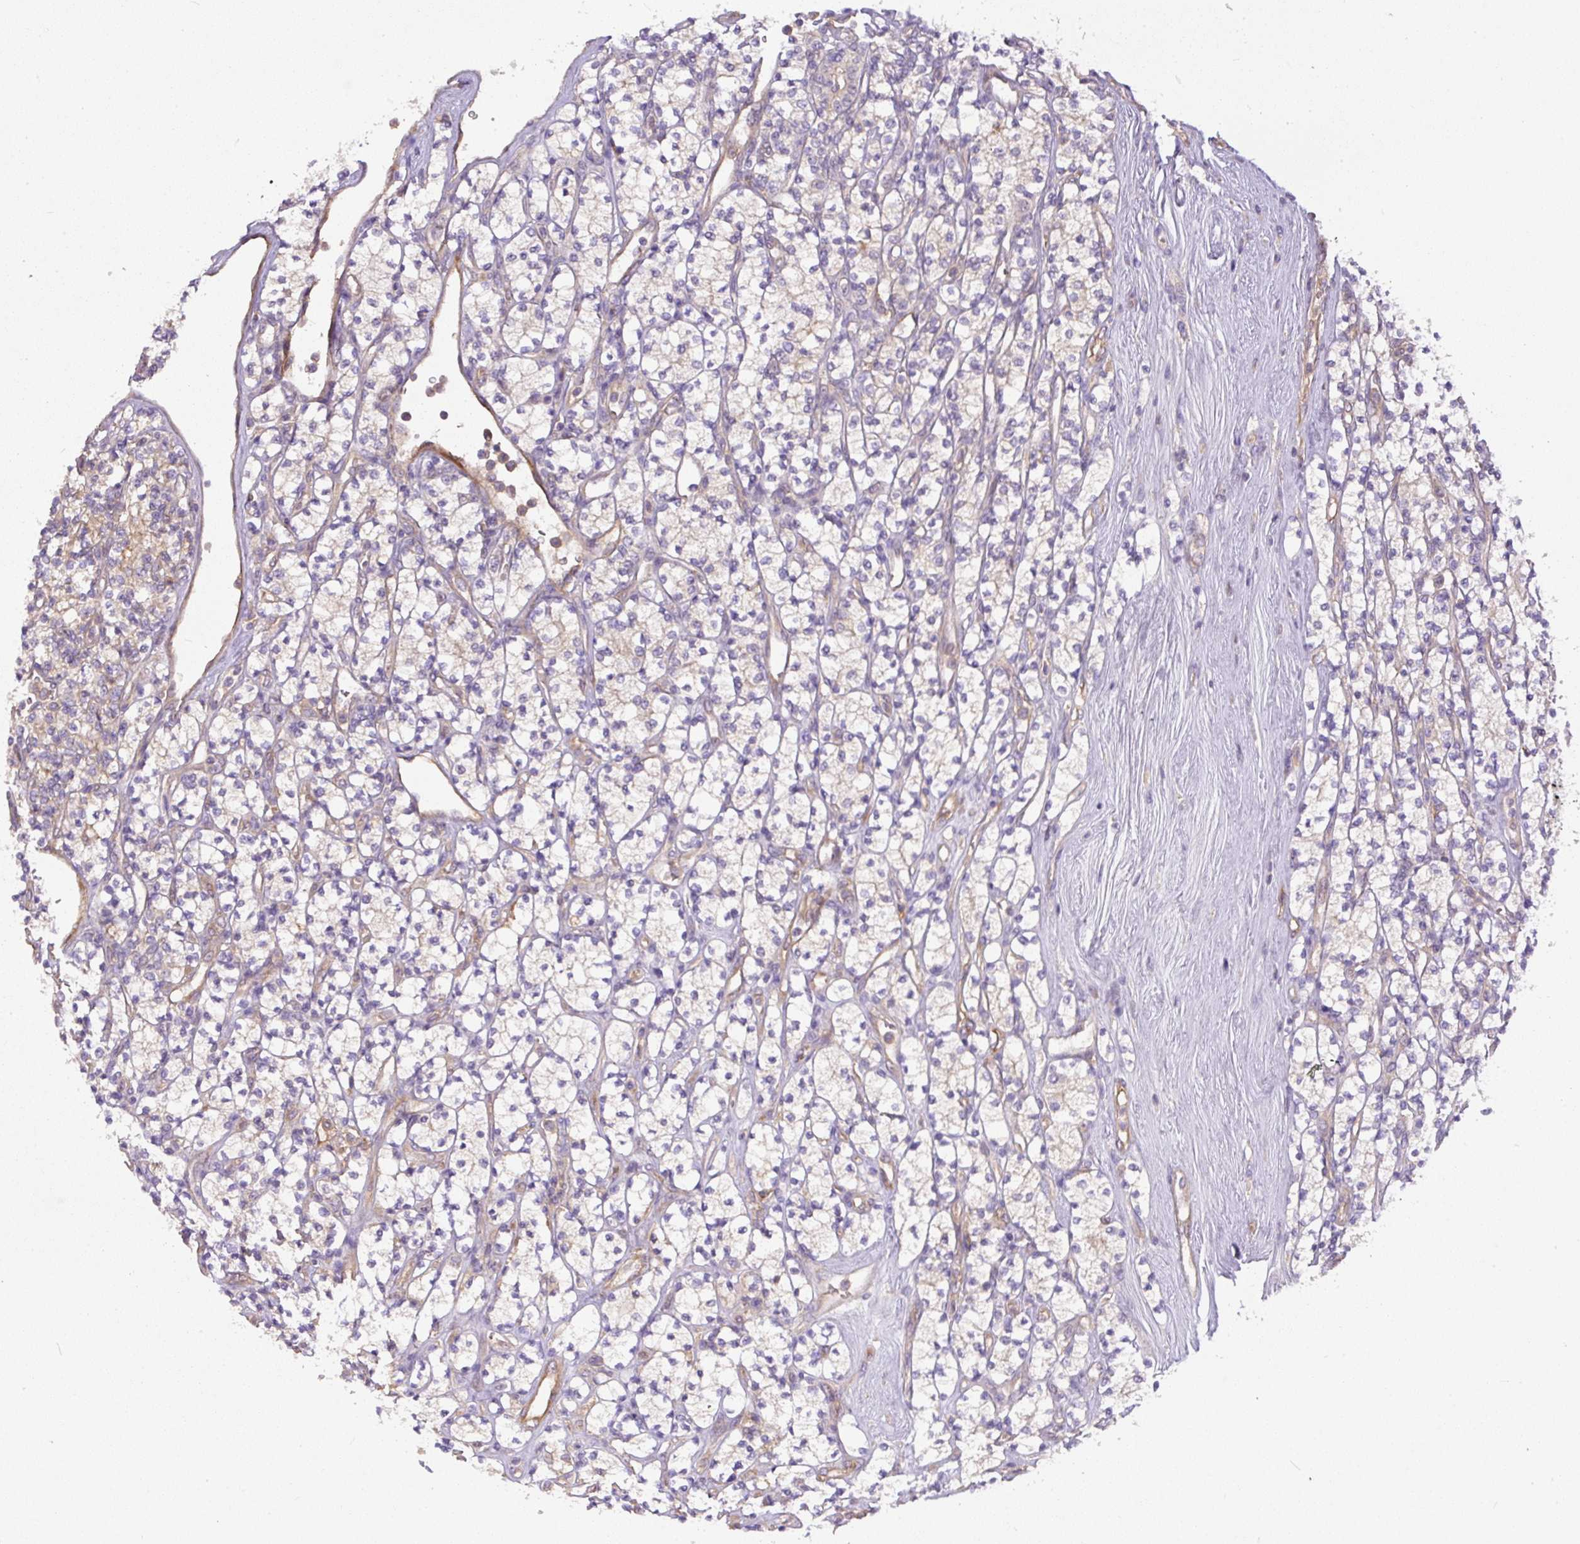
{"staining": {"intensity": "weak", "quantity": "<25%", "location": "cytoplasmic/membranous"}, "tissue": "renal cancer", "cell_type": "Tumor cells", "image_type": "cancer", "snomed": [{"axis": "morphology", "description": "Adenocarcinoma, NOS"}, {"axis": "topography", "description": "Kidney"}], "caption": "High magnification brightfield microscopy of renal adenocarcinoma stained with DAB (brown) and counterstained with hematoxylin (blue): tumor cells show no significant expression. (DAB IHC visualized using brightfield microscopy, high magnification).", "gene": "DAPK1", "patient": {"sex": "male", "age": 77}}